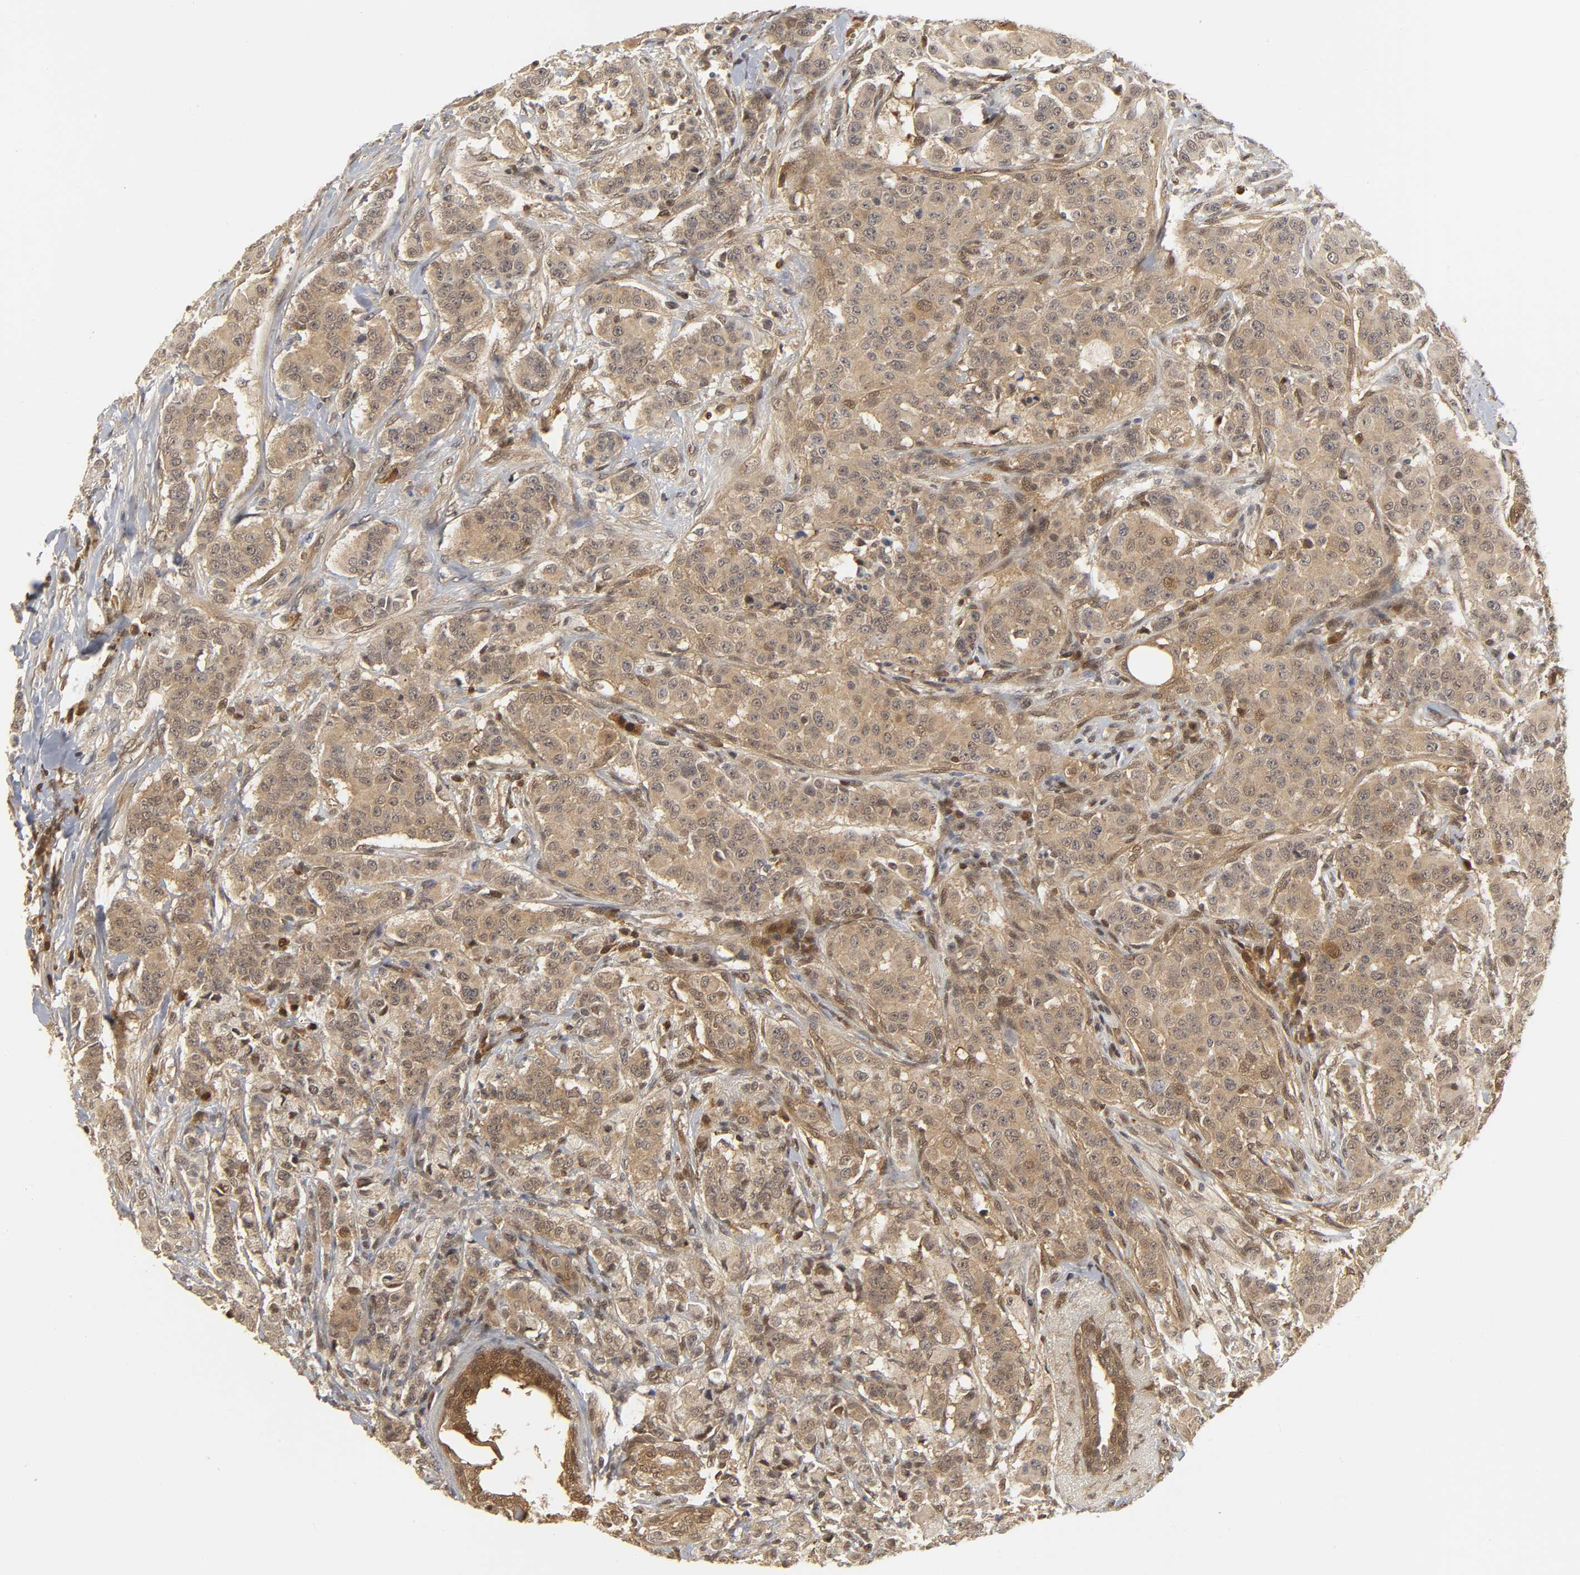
{"staining": {"intensity": "moderate", "quantity": ">75%", "location": "cytoplasmic/membranous"}, "tissue": "breast cancer", "cell_type": "Tumor cells", "image_type": "cancer", "snomed": [{"axis": "morphology", "description": "Duct carcinoma"}, {"axis": "topography", "description": "Breast"}], "caption": "Infiltrating ductal carcinoma (breast) stained for a protein (brown) shows moderate cytoplasmic/membranous positive positivity in approximately >75% of tumor cells.", "gene": "PARK7", "patient": {"sex": "female", "age": 40}}